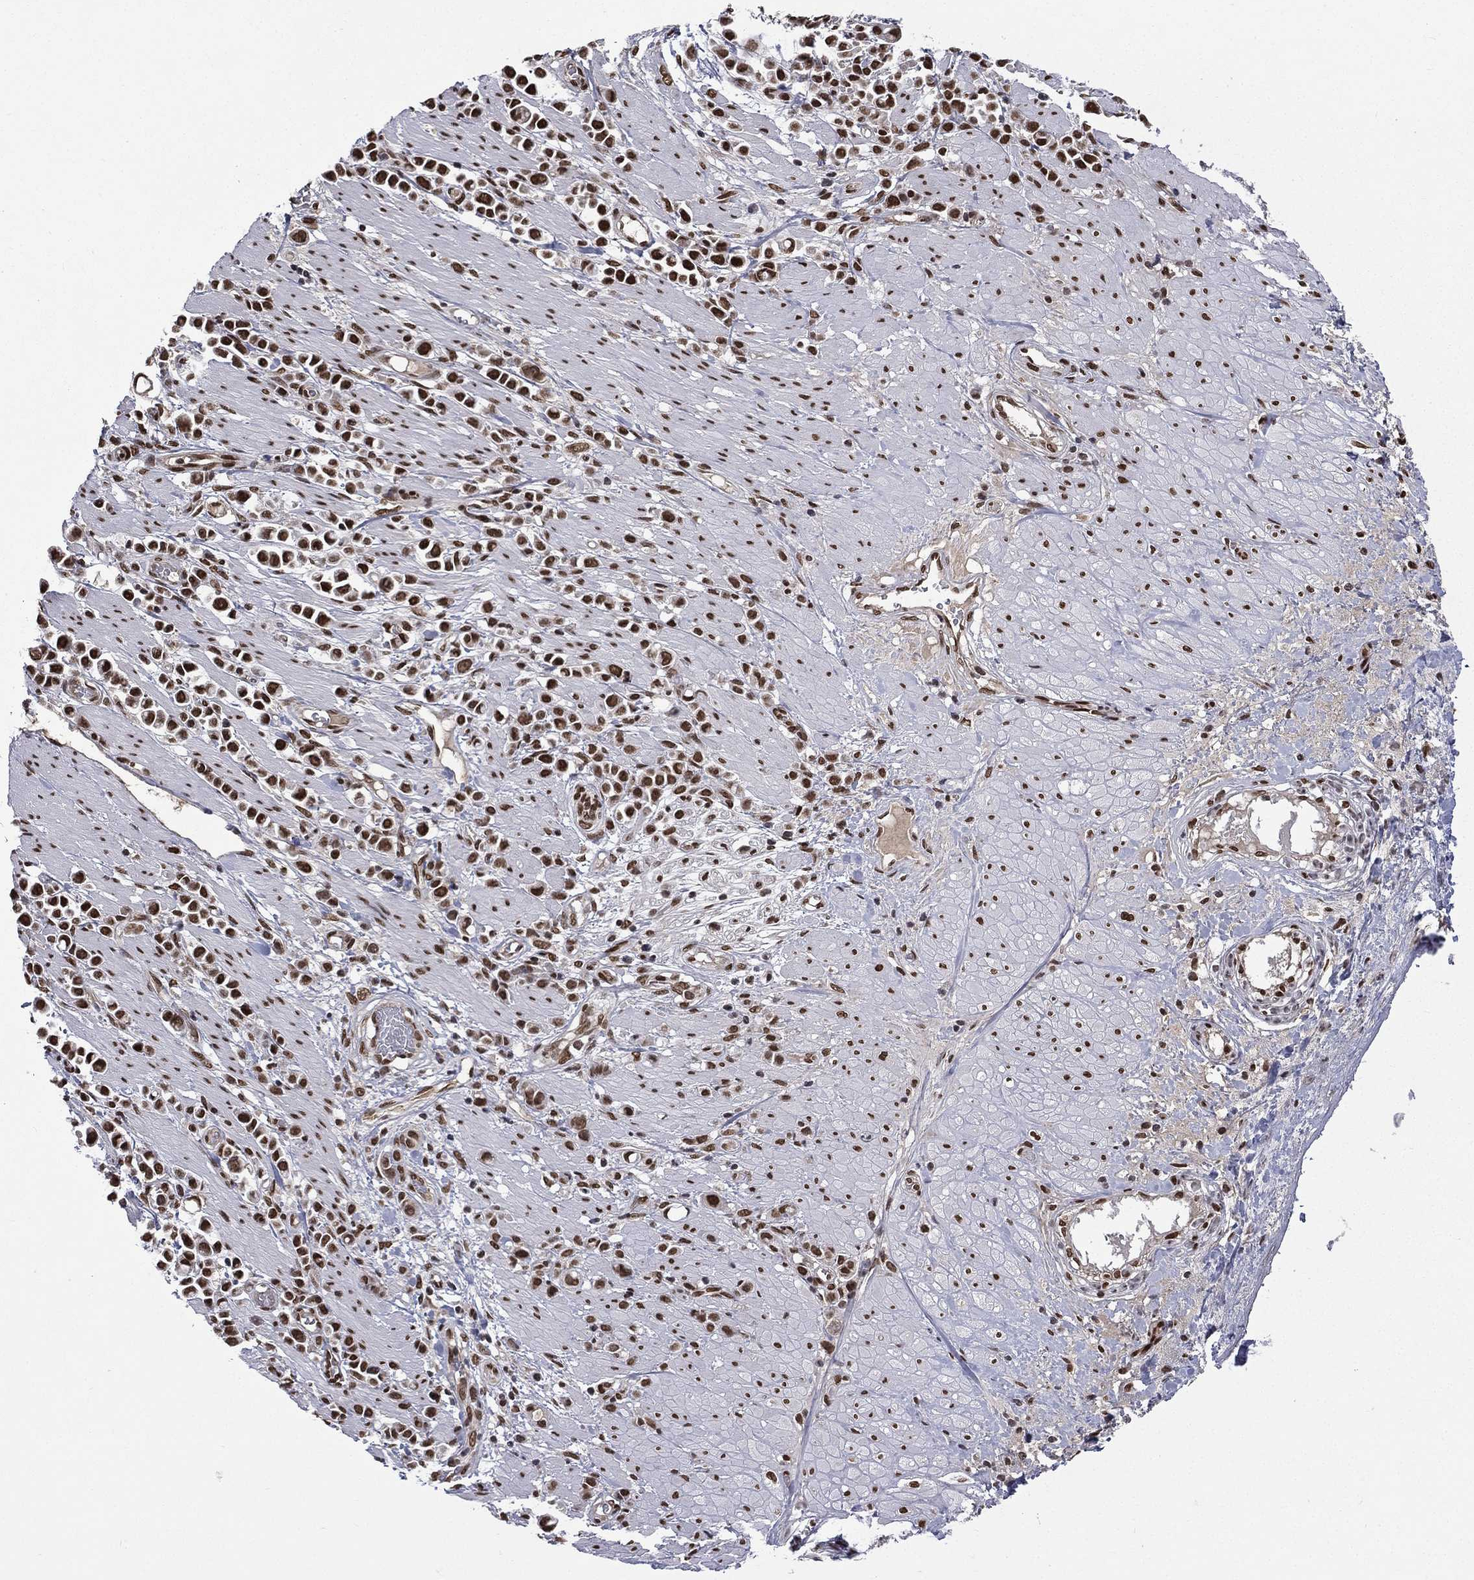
{"staining": {"intensity": "strong", "quantity": ">75%", "location": "nuclear"}, "tissue": "stomach cancer", "cell_type": "Tumor cells", "image_type": "cancer", "snomed": [{"axis": "morphology", "description": "Adenocarcinoma, NOS"}, {"axis": "topography", "description": "Stomach"}], "caption": "The histopathology image displays staining of stomach adenocarcinoma, revealing strong nuclear protein expression (brown color) within tumor cells.", "gene": "C5orf24", "patient": {"sex": "male", "age": 82}}